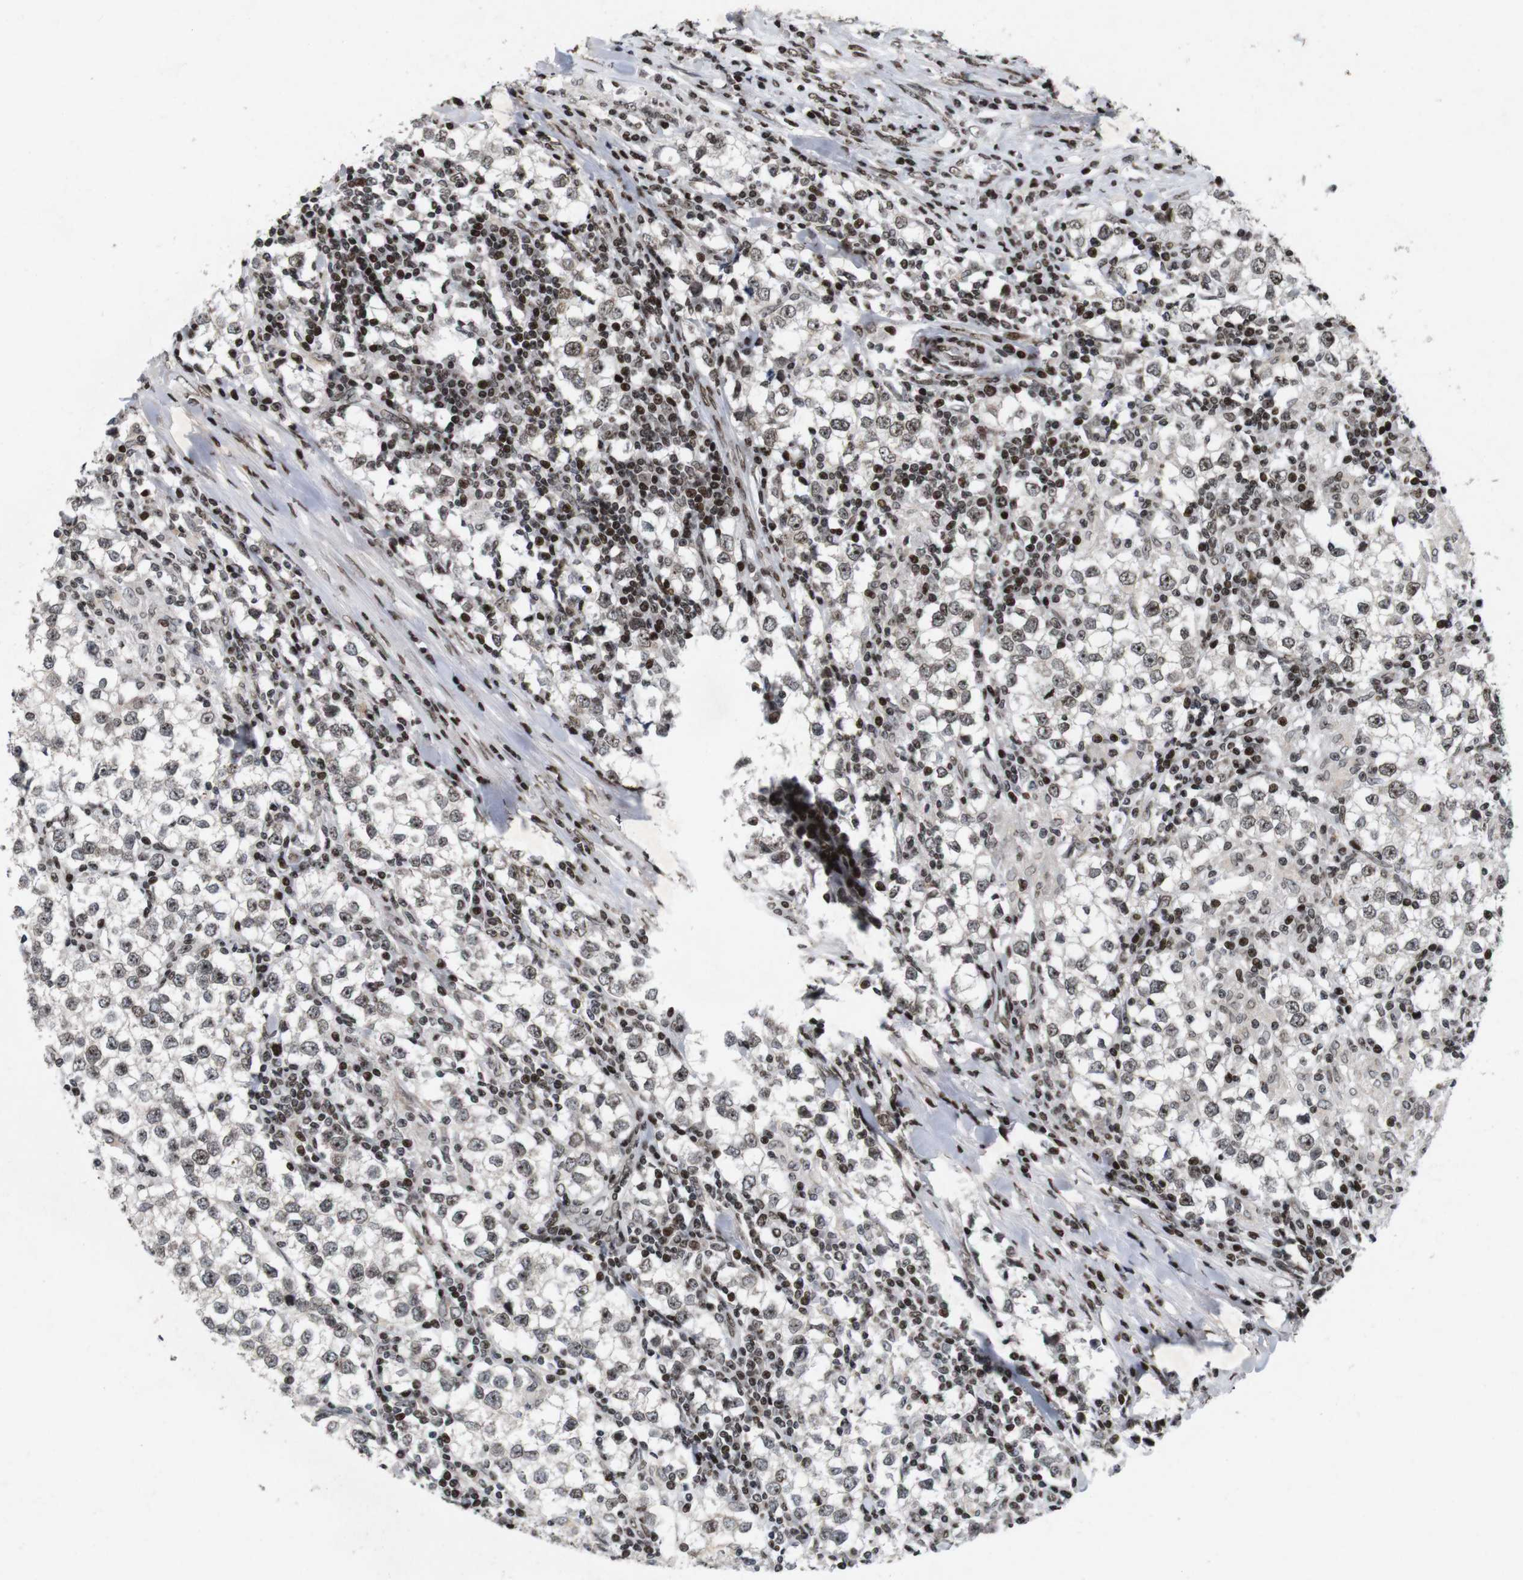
{"staining": {"intensity": "weak", "quantity": ">75%", "location": "nuclear"}, "tissue": "testis cancer", "cell_type": "Tumor cells", "image_type": "cancer", "snomed": [{"axis": "morphology", "description": "Seminoma, NOS"}, {"axis": "morphology", "description": "Carcinoma, Embryonal, NOS"}, {"axis": "topography", "description": "Testis"}], "caption": "DAB (3,3'-diaminobenzidine) immunohistochemical staining of embryonal carcinoma (testis) displays weak nuclear protein staining in approximately >75% of tumor cells.", "gene": "MAGEH1", "patient": {"sex": "male", "age": 36}}